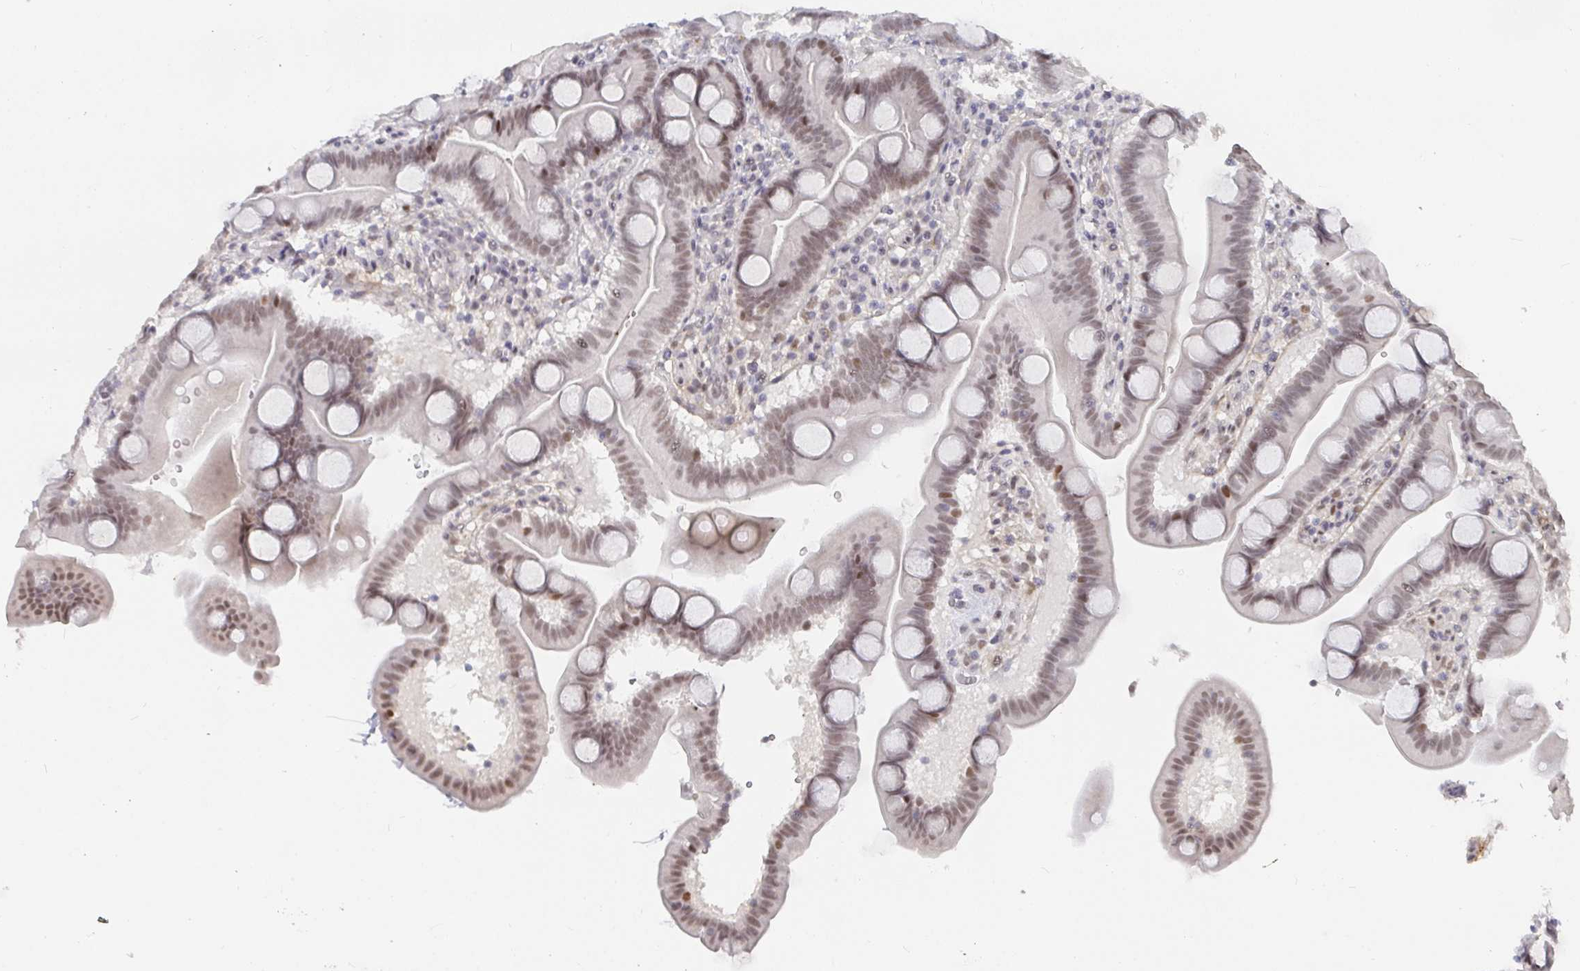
{"staining": {"intensity": "moderate", "quantity": "25%-75%", "location": "cytoplasmic/membranous,nuclear"}, "tissue": "duodenum", "cell_type": "Glandular cells", "image_type": "normal", "snomed": [{"axis": "morphology", "description": "Normal tissue, NOS"}, {"axis": "topography", "description": "Duodenum"}], "caption": "A brown stain labels moderate cytoplasmic/membranous,nuclear staining of a protein in glandular cells of normal human duodenum.", "gene": "RCOR1", "patient": {"sex": "male", "age": 59}}